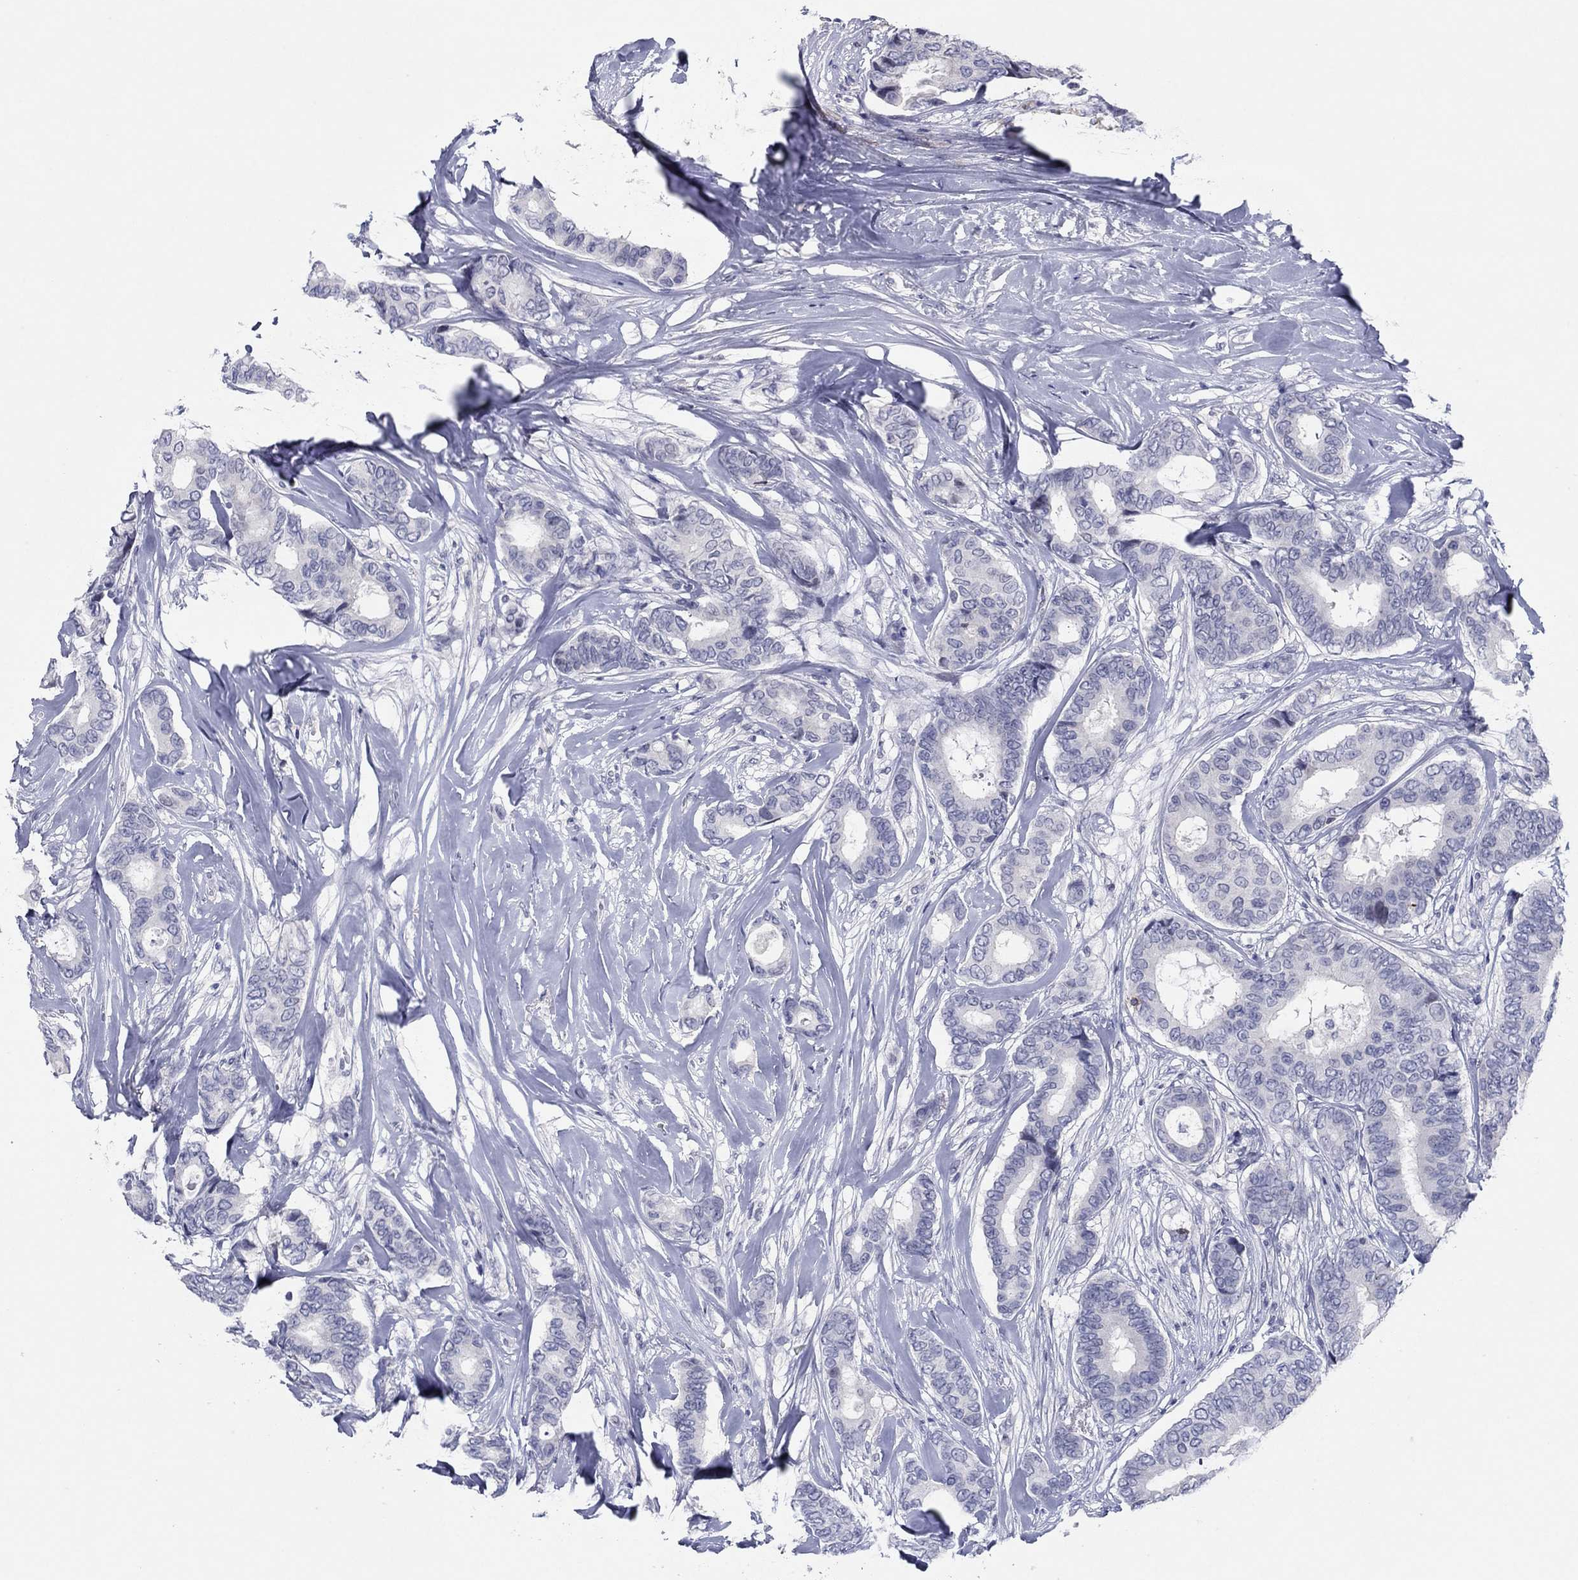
{"staining": {"intensity": "negative", "quantity": "none", "location": "none"}, "tissue": "breast cancer", "cell_type": "Tumor cells", "image_type": "cancer", "snomed": [{"axis": "morphology", "description": "Duct carcinoma"}, {"axis": "topography", "description": "Breast"}], "caption": "High power microscopy micrograph of an immunohistochemistry photomicrograph of breast invasive ductal carcinoma, revealing no significant expression in tumor cells.", "gene": "ITGAE", "patient": {"sex": "female", "age": 75}}